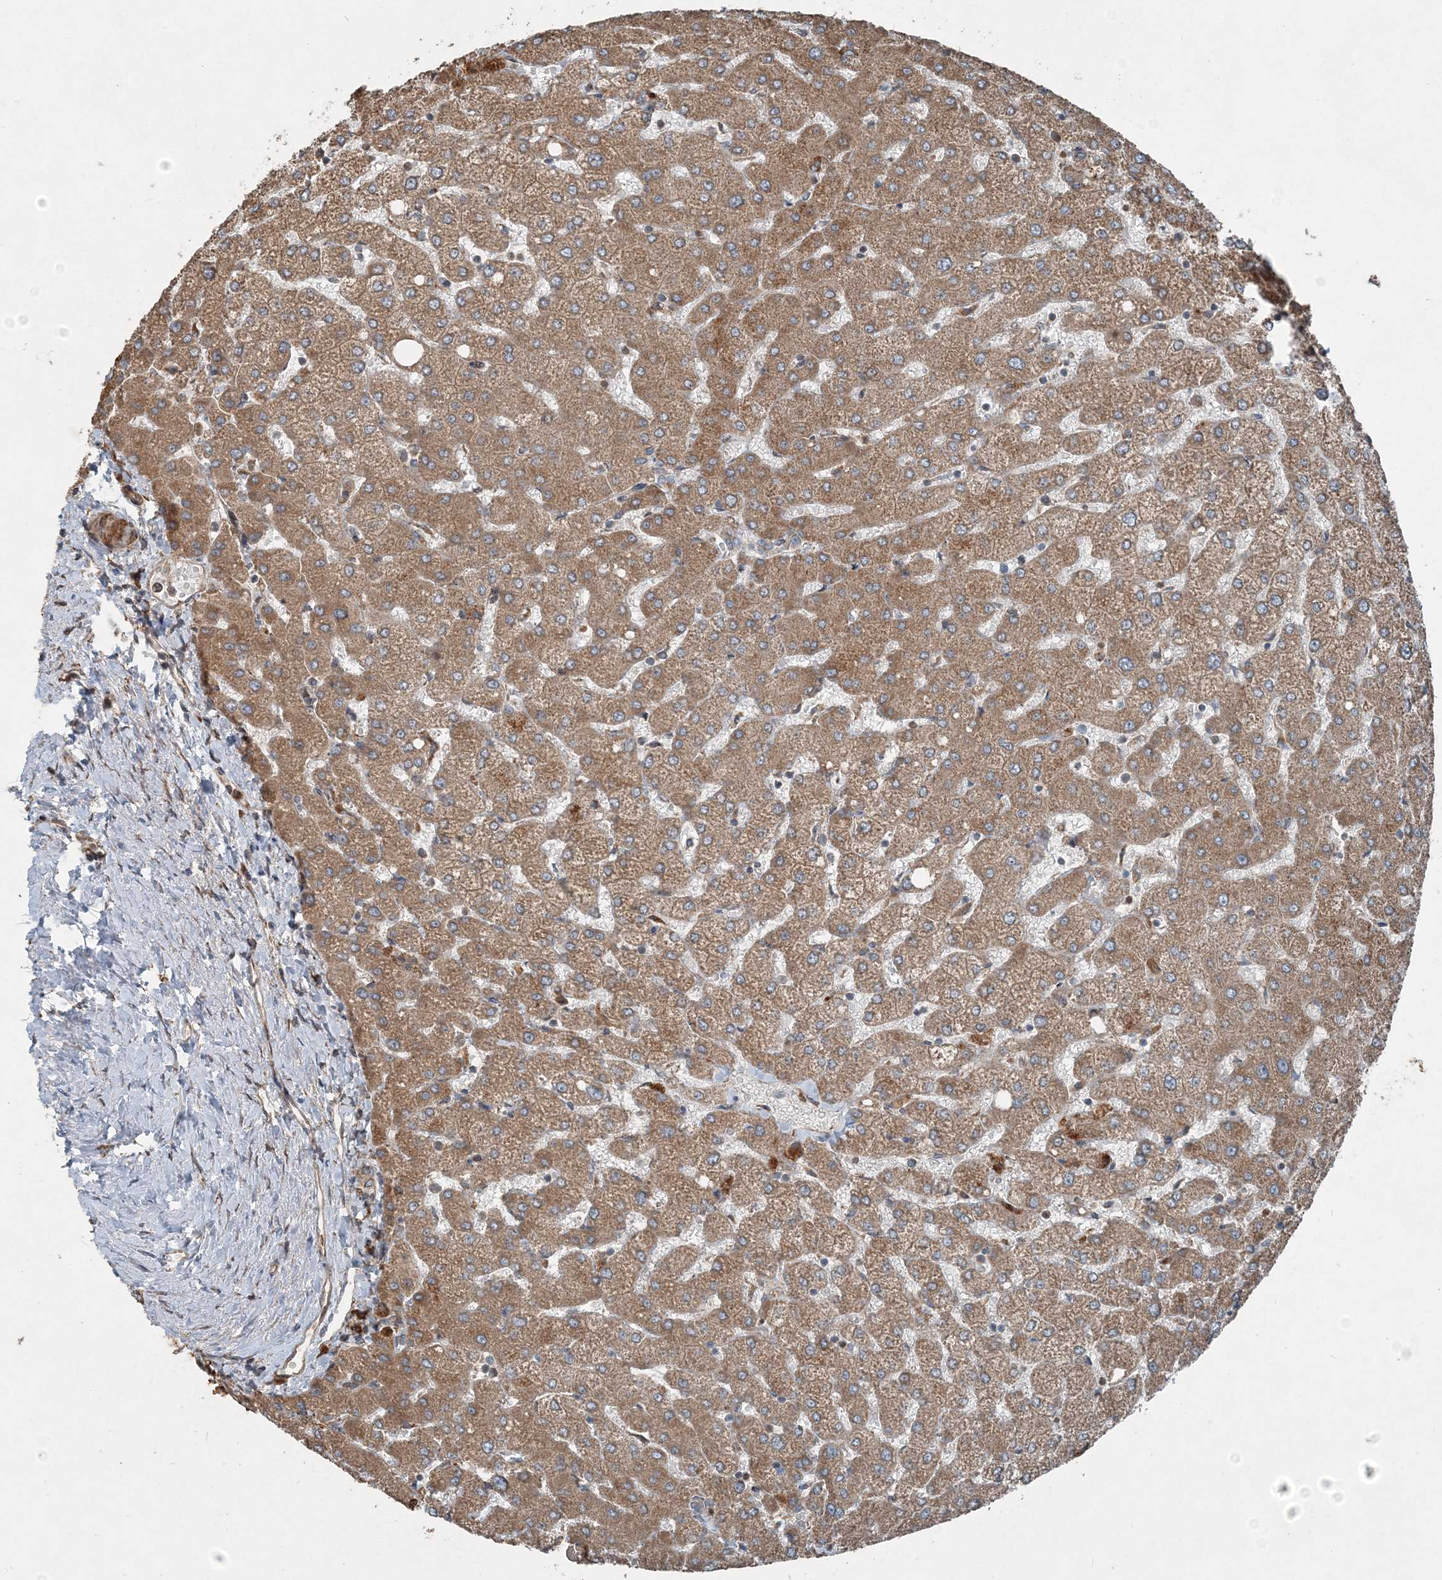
{"staining": {"intensity": "negative", "quantity": "none", "location": "none"}, "tissue": "liver", "cell_type": "Cholangiocytes", "image_type": "normal", "snomed": [{"axis": "morphology", "description": "Normal tissue, NOS"}, {"axis": "topography", "description": "Liver"}], "caption": "A high-resolution photomicrograph shows IHC staining of benign liver, which exhibits no significant positivity in cholangiocytes.", "gene": "INTU", "patient": {"sex": "female", "age": 54}}